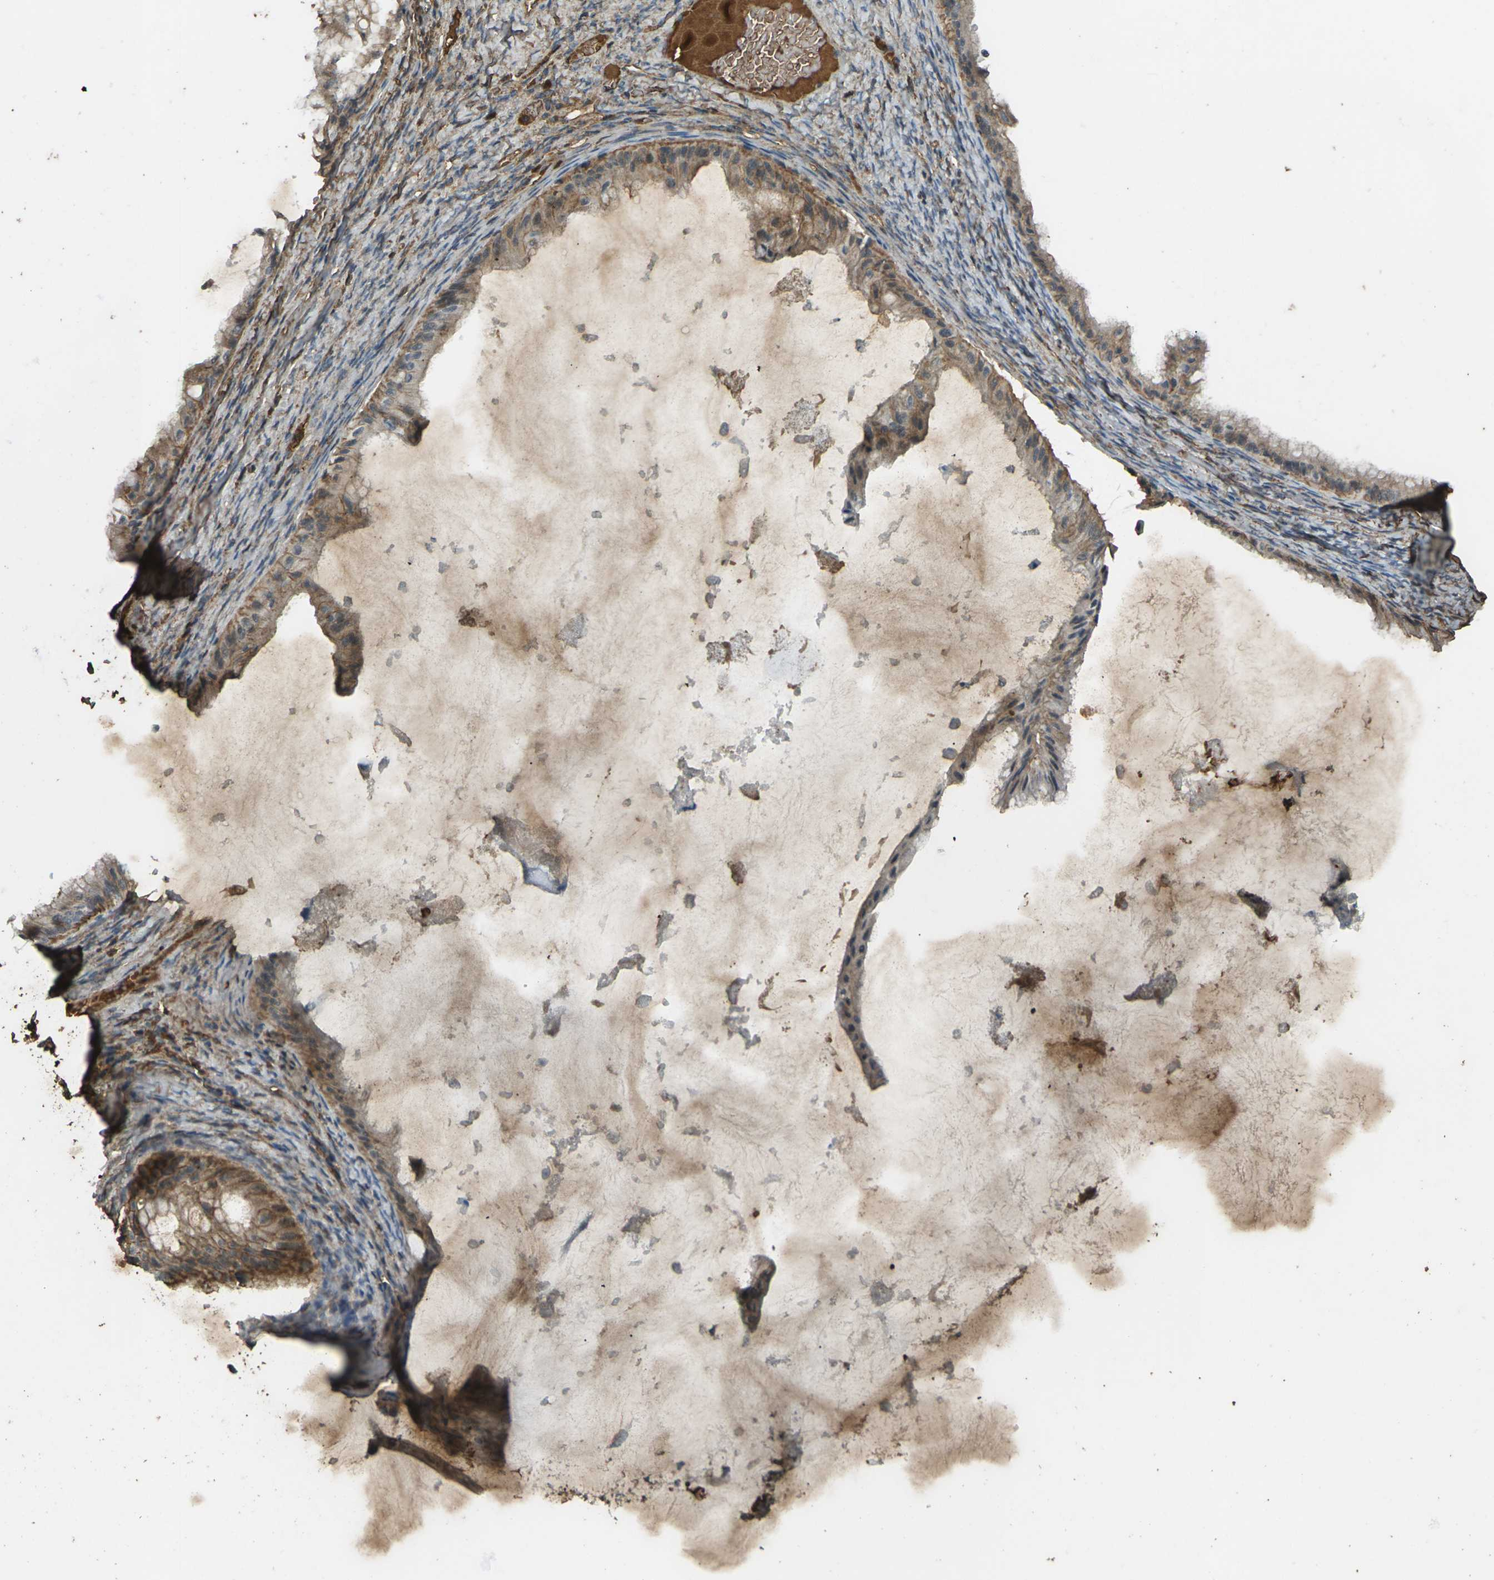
{"staining": {"intensity": "moderate", "quantity": "25%-75%", "location": "cytoplasmic/membranous"}, "tissue": "ovarian cancer", "cell_type": "Tumor cells", "image_type": "cancer", "snomed": [{"axis": "morphology", "description": "Cystadenocarcinoma, mucinous, NOS"}, {"axis": "topography", "description": "Ovary"}], "caption": "Immunohistochemistry (IHC) micrograph of neoplastic tissue: mucinous cystadenocarcinoma (ovarian) stained using IHC displays medium levels of moderate protein expression localized specifically in the cytoplasmic/membranous of tumor cells, appearing as a cytoplasmic/membranous brown color.", "gene": "CYP1B1", "patient": {"sex": "female", "age": 61}}